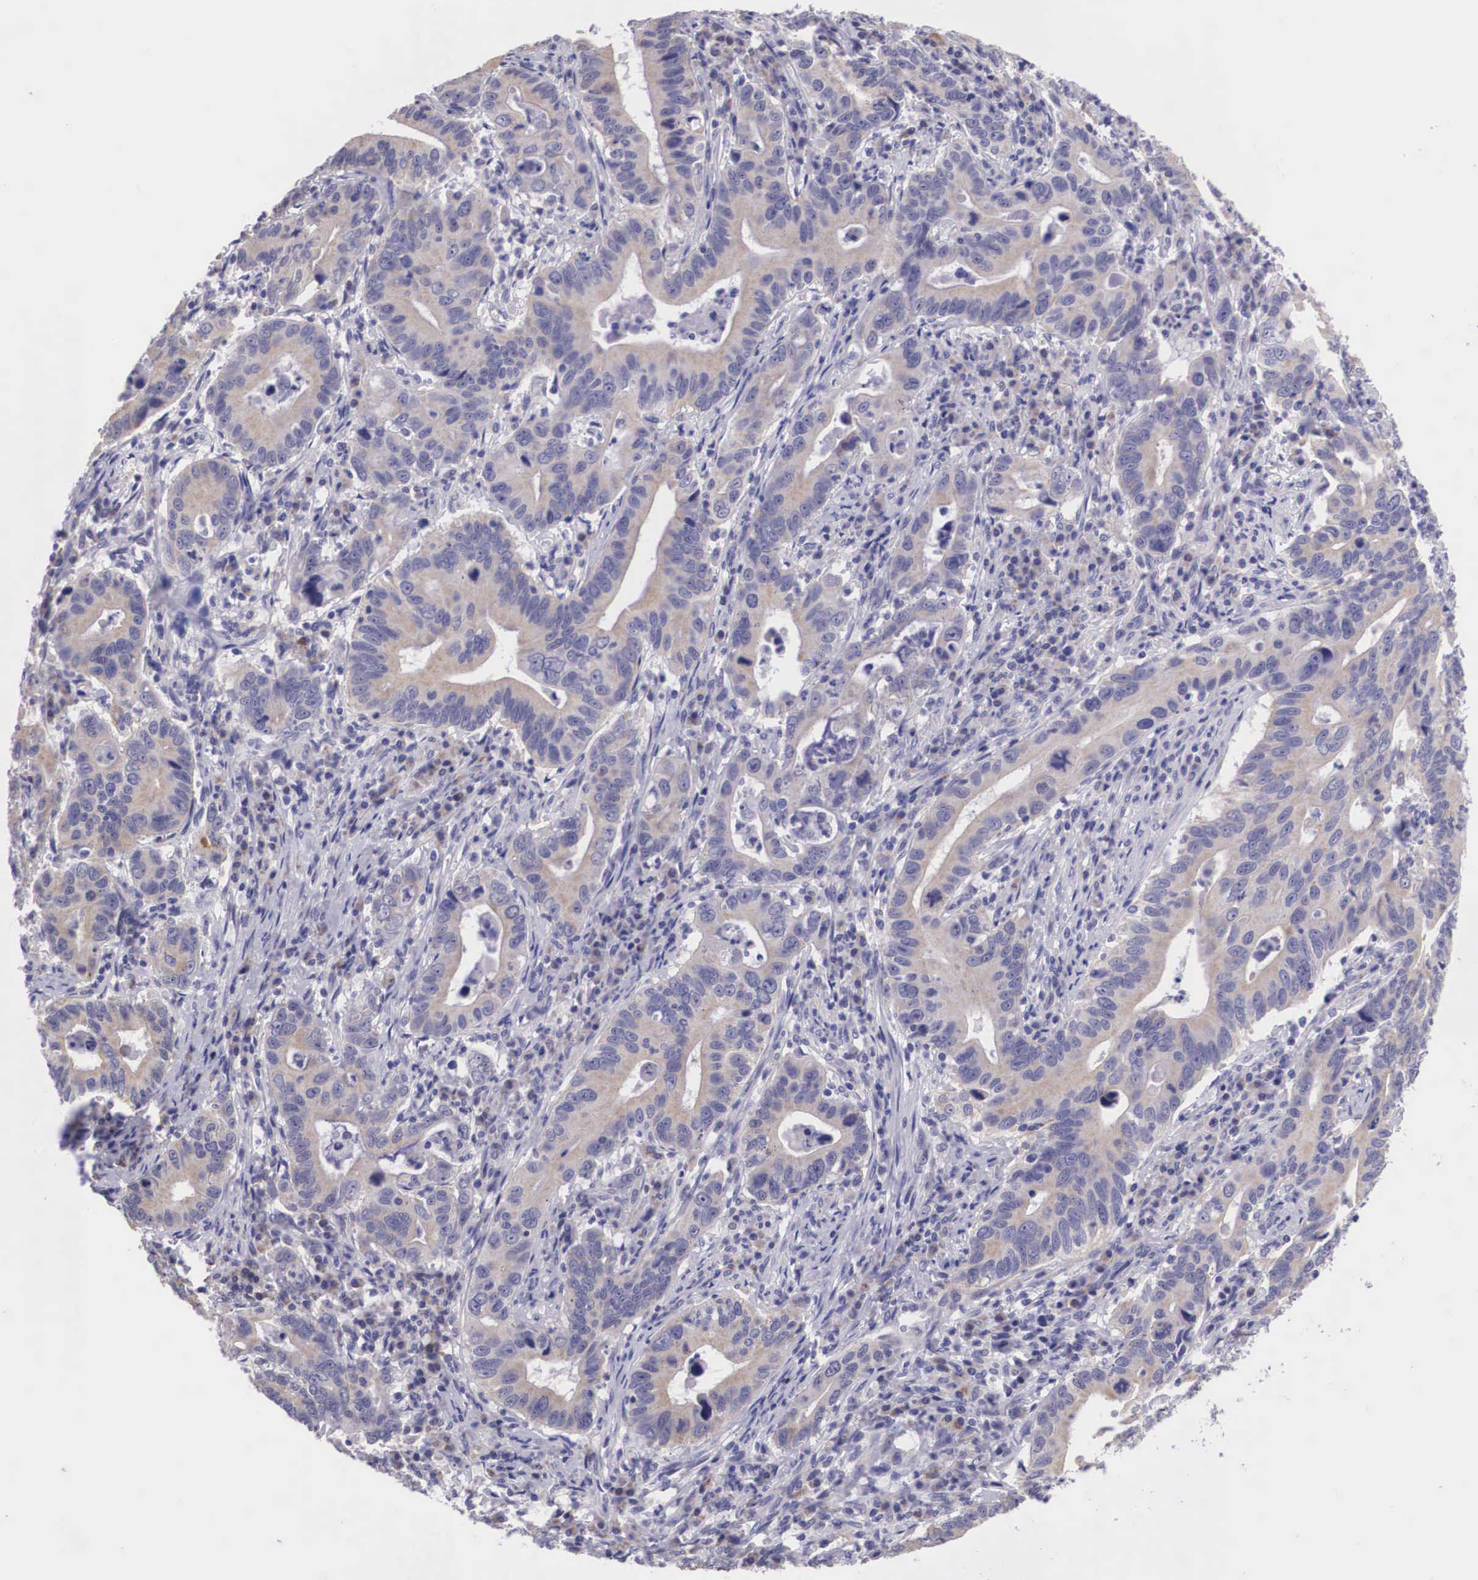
{"staining": {"intensity": "weak", "quantity": "25%-75%", "location": "cytoplasmic/membranous"}, "tissue": "stomach cancer", "cell_type": "Tumor cells", "image_type": "cancer", "snomed": [{"axis": "morphology", "description": "Adenocarcinoma, NOS"}, {"axis": "topography", "description": "Stomach, upper"}], "caption": "Adenocarcinoma (stomach) stained with a protein marker shows weak staining in tumor cells.", "gene": "ARG2", "patient": {"sex": "male", "age": 63}}